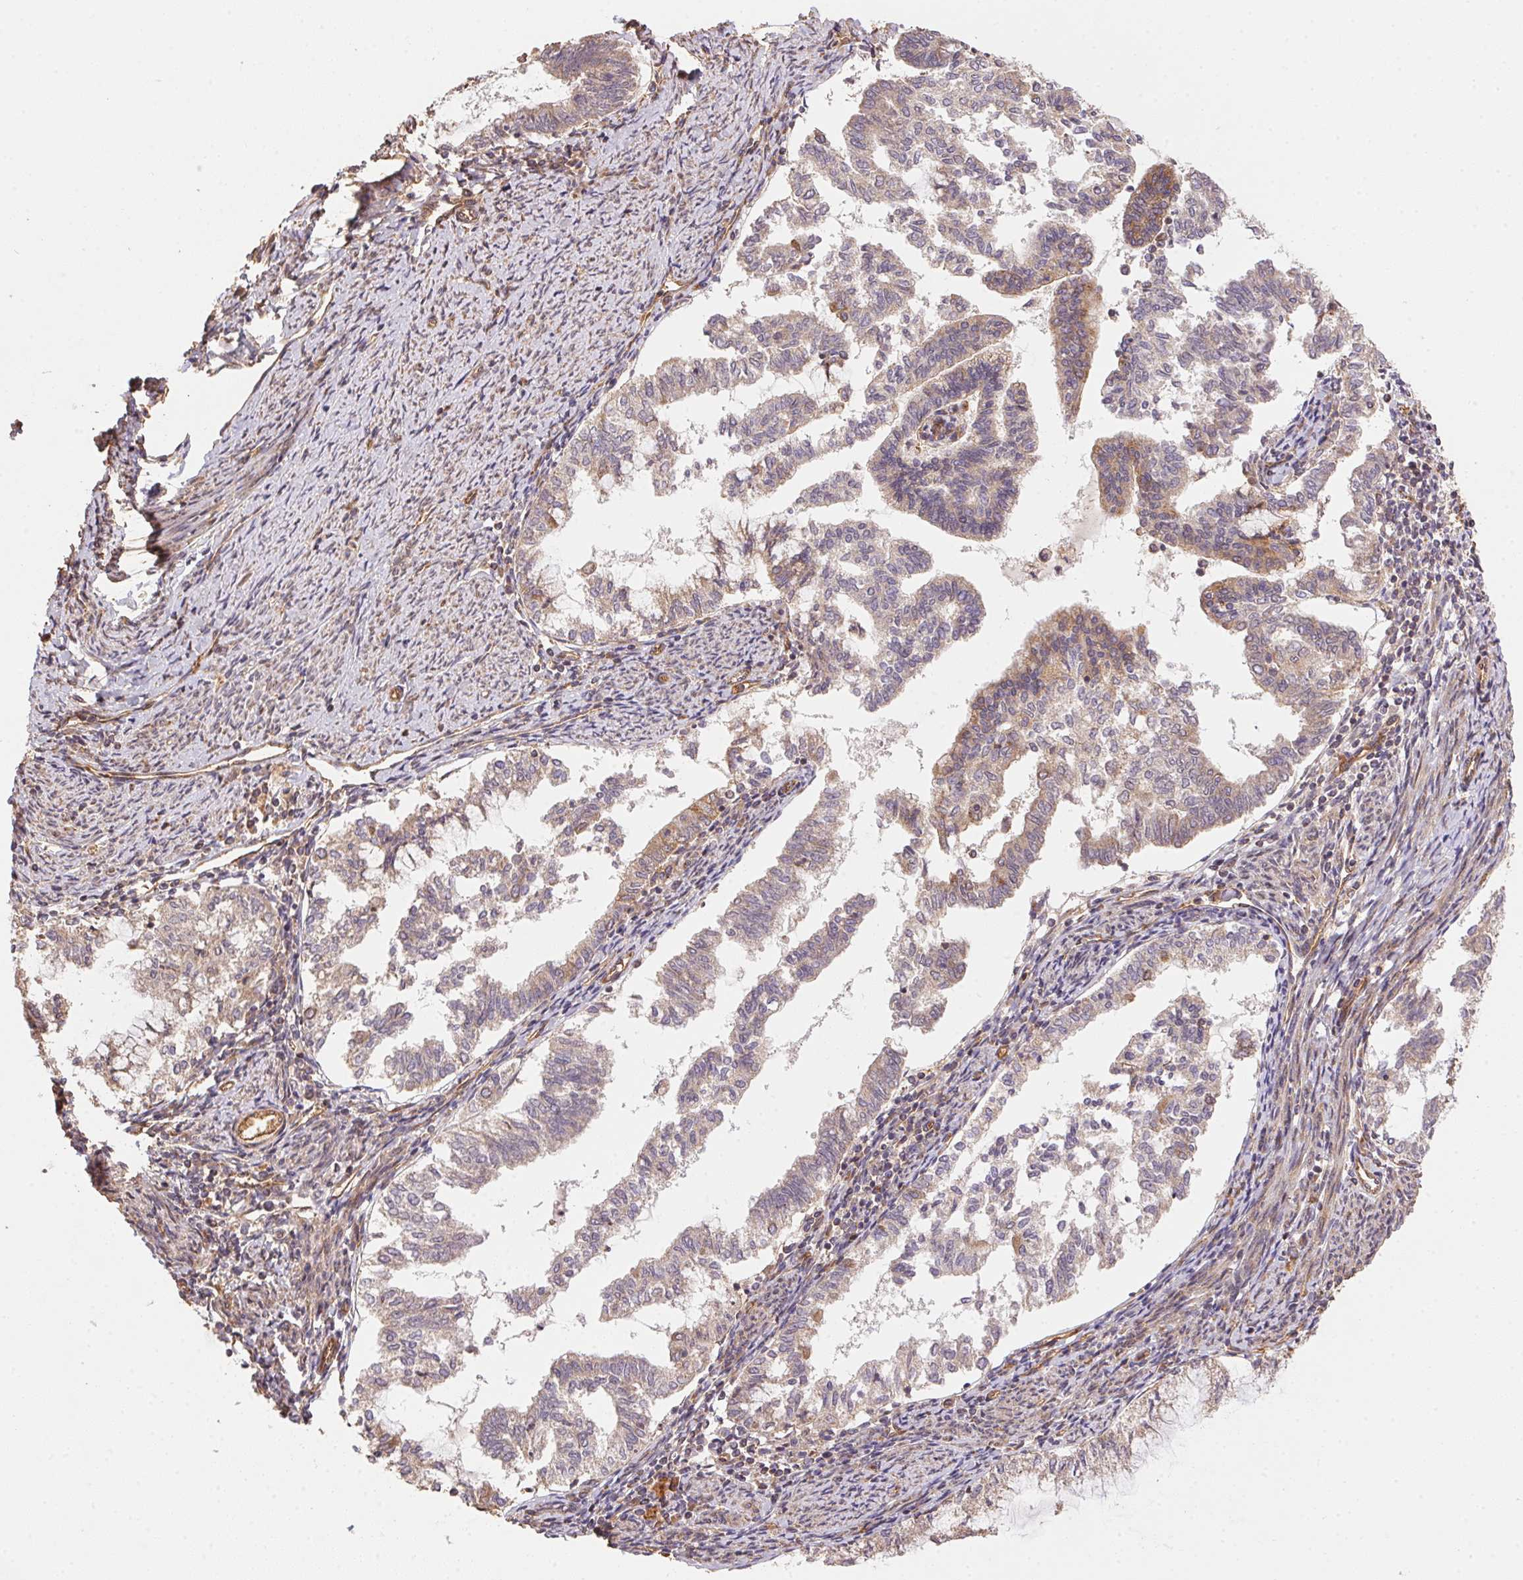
{"staining": {"intensity": "weak", "quantity": "25%-75%", "location": "cytoplasmic/membranous"}, "tissue": "endometrial cancer", "cell_type": "Tumor cells", "image_type": "cancer", "snomed": [{"axis": "morphology", "description": "Adenocarcinoma, NOS"}, {"axis": "topography", "description": "Endometrium"}], "caption": "Endometrial cancer (adenocarcinoma) was stained to show a protein in brown. There is low levels of weak cytoplasmic/membranous staining in about 25%-75% of tumor cells.", "gene": "USE1", "patient": {"sex": "female", "age": 79}}